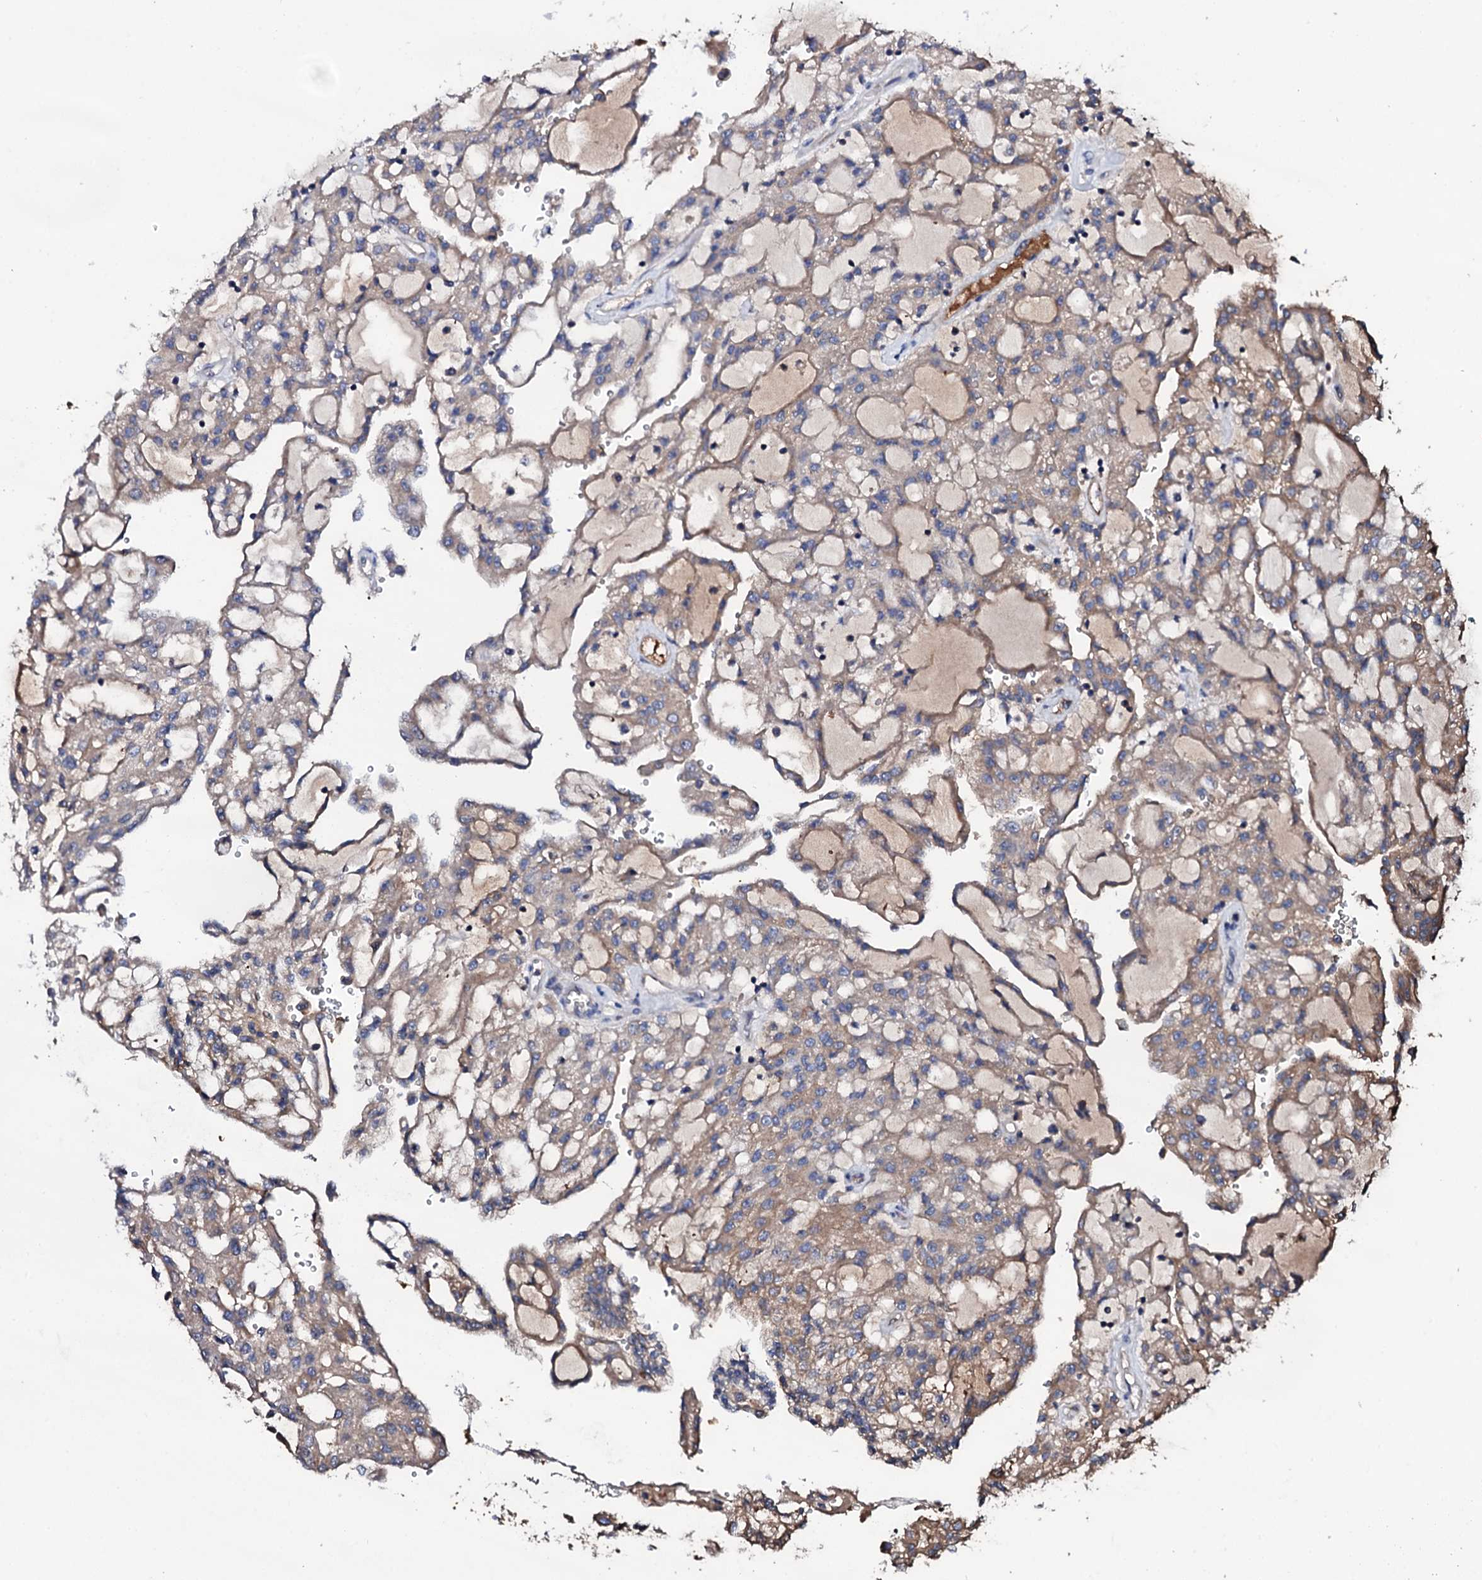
{"staining": {"intensity": "weak", "quantity": "25%-75%", "location": "cytoplasmic/membranous"}, "tissue": "renal cancer", "cell_type": "Tumor cells", "image_type": "cancer", "snomed": [{"axis": "morphology", "description": "Adenocarcinoma, NOS"}, {"axis": "topography", "description": "Kidney"}], "caption": "Protein staining reveals weak cytoplasmic/membranous expression in about 25%-75% of tumor cells in adenocarcinoma (renal).", "gene": "TCAF2", "patient": {"sex": "male", "age": 63}}